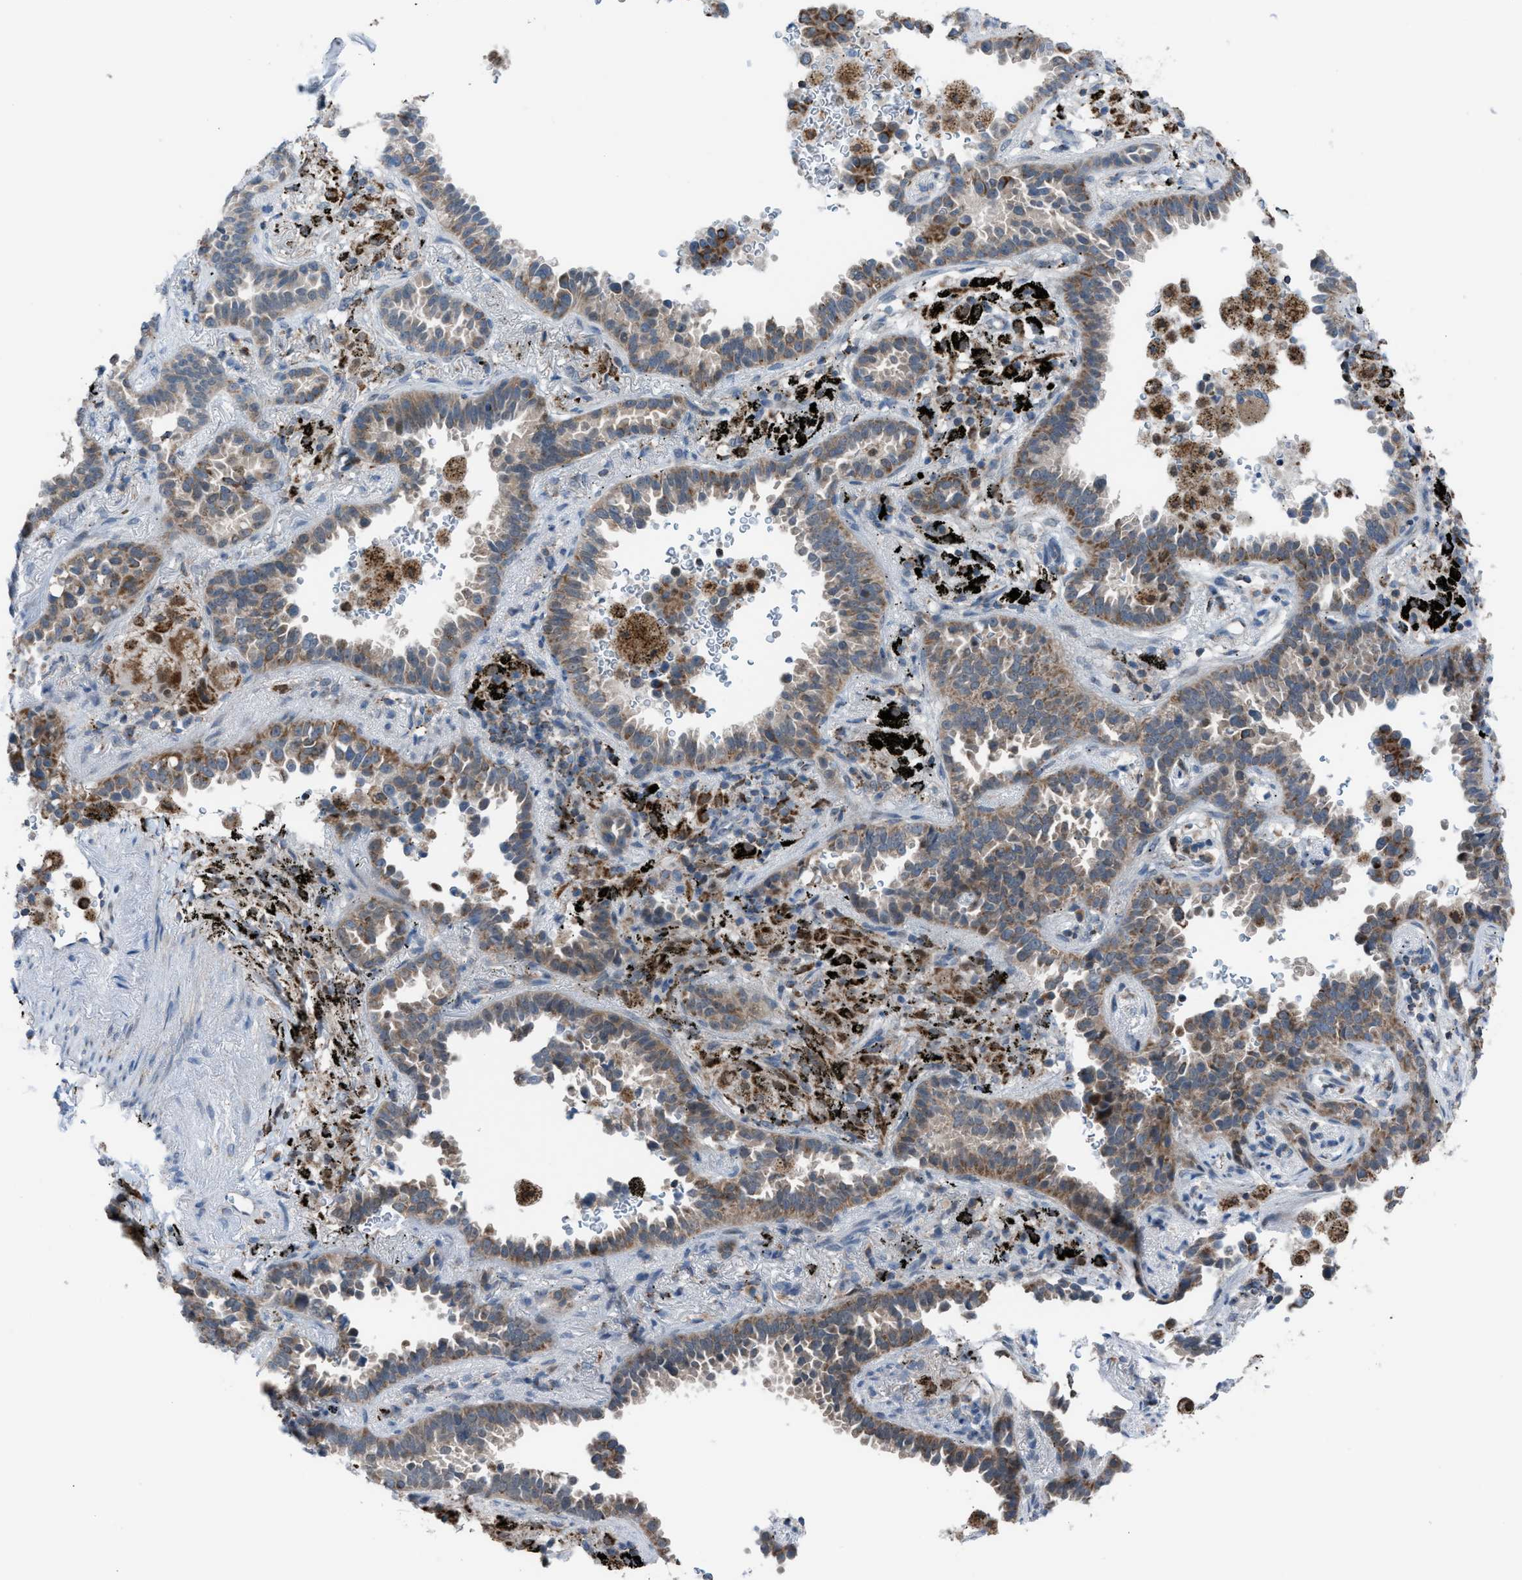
{"staining": {"intensity": "moderate", "quantity": ">75%", "location": "cytoplasmic/membranous"}, "tissue": "lung cancer", "cell_type": "Tumor cells", "image_type": "cancer", "snomed": [{"axis": "morphology", "description": "Normal tissue, NOS"}, {"axis": "morphology", "description": "Adenocarcinoma, NOS"}, {"axis": "topography", "description": "Lung"}], "caption": "High-power microscopy captured an immunohistochemistry image of adenocarcinoma (lung), revealing moderate cytoplasmic/membranous expression in about >75% of tumor cells. (Stains: DAB (3,3'-diaminobenzidine) in brown, nuclei in blue, Microscopy: brightfield microscopy at high magnification).", "gene": "SRM", "patient": {"sex": "male", "age": 59}}